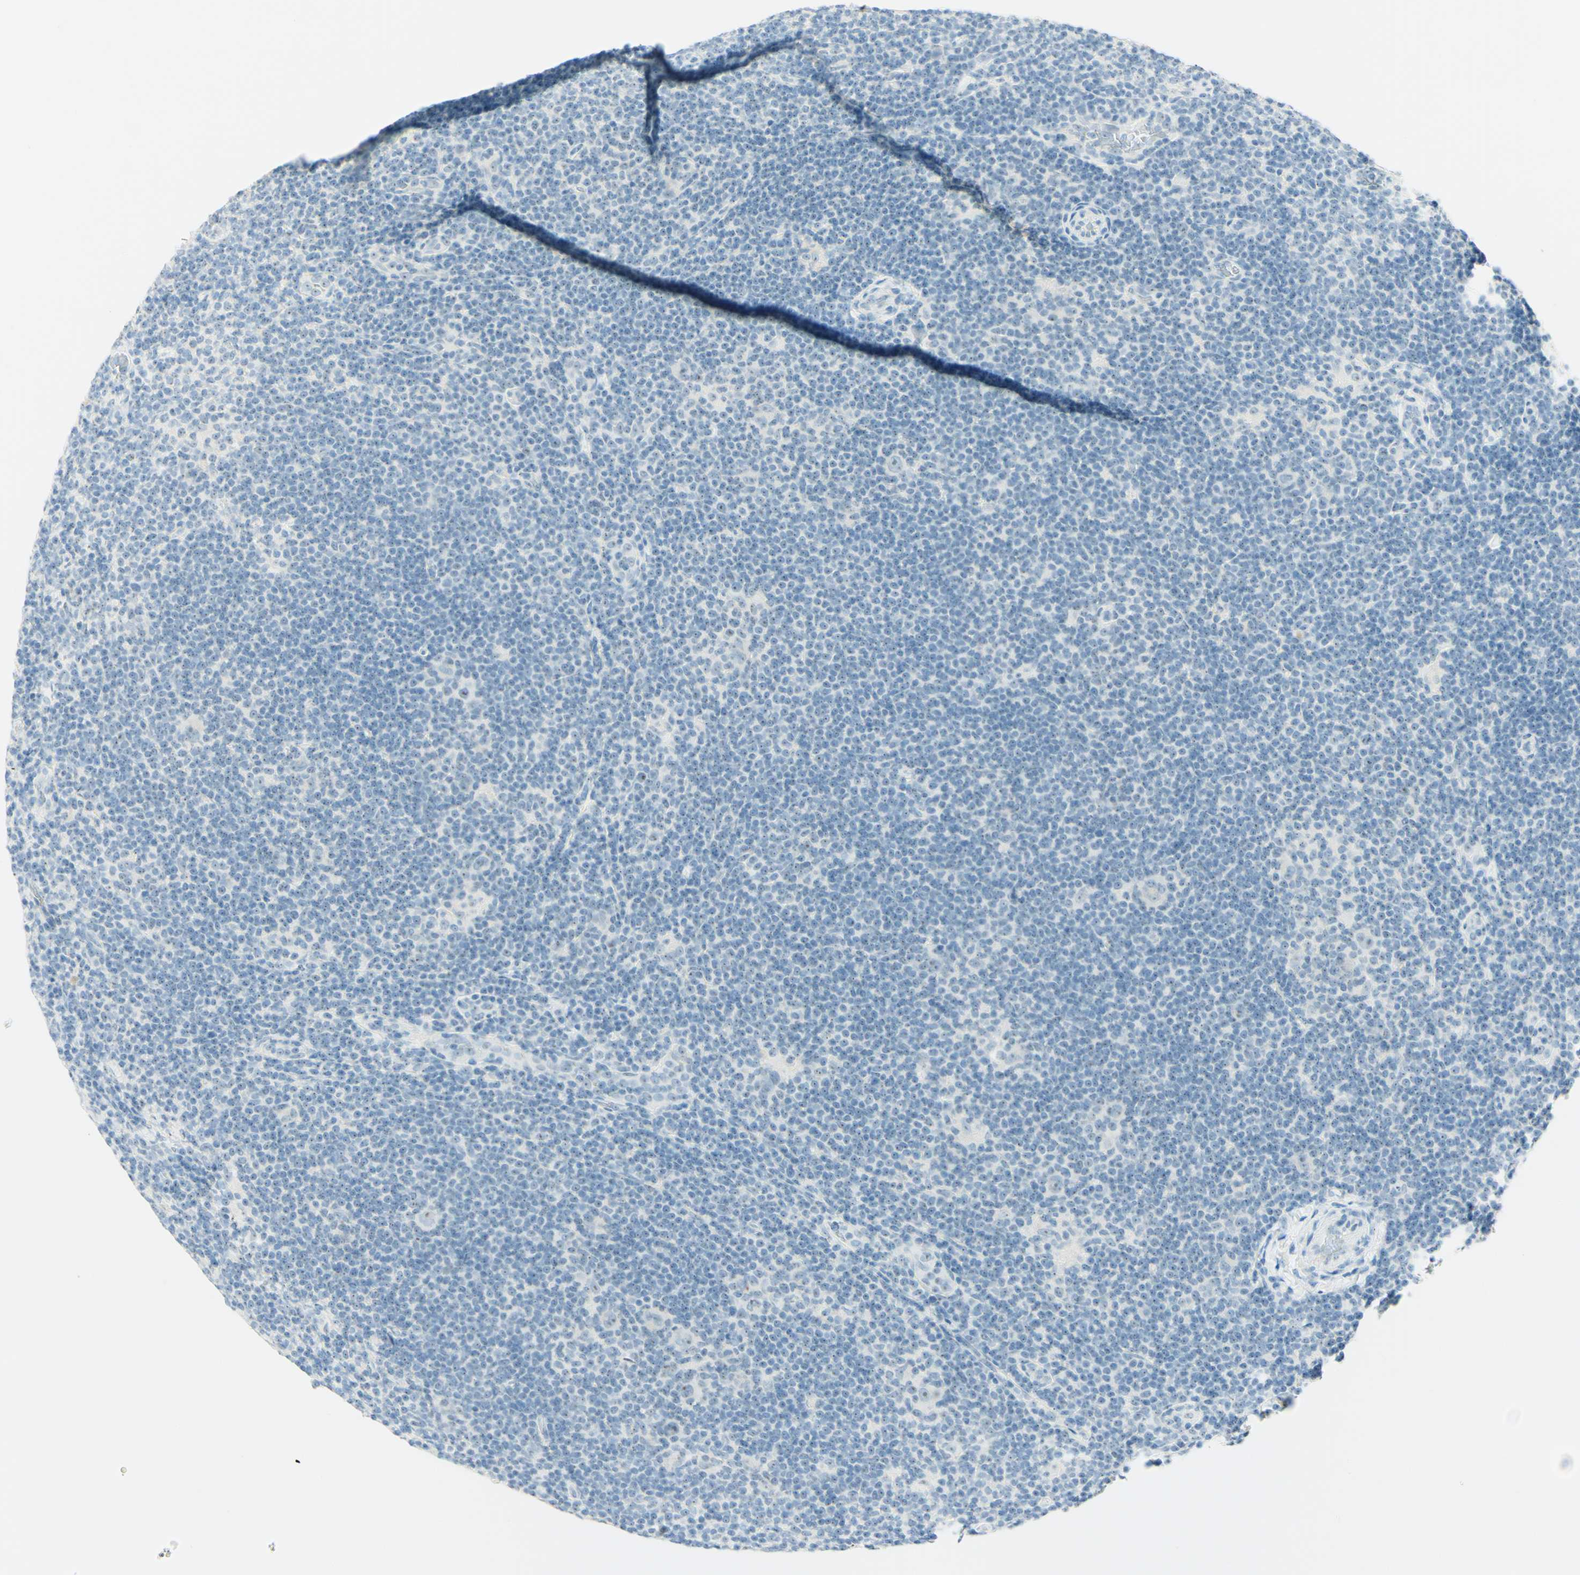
{"staining": {"intensity": "negative", "quantity": "none", "location": "none"}, "tissue": "lymphoma", "cell_type": "Tumor cells", "image_type": "cancer", "snomed": [{"axis": "morphology", "description": "Hodgkin's disease, NOS"}, {"axis": "topography", "description": "Lymph node"}], "caption": "A high-resolution photomicrograph shows immunohistochemistry staining of lymphoma, which shows no significant positivity in tumor cells. The staining was performed using DAB (3,3'-diaminobenzidine) to visualize the protein expression in brown, while the nuclei were stained in blue with hematoxylin (Magnification: 20x).", "gene": "FMR1NB", "patient": {"sex": "female", "age": 57}}